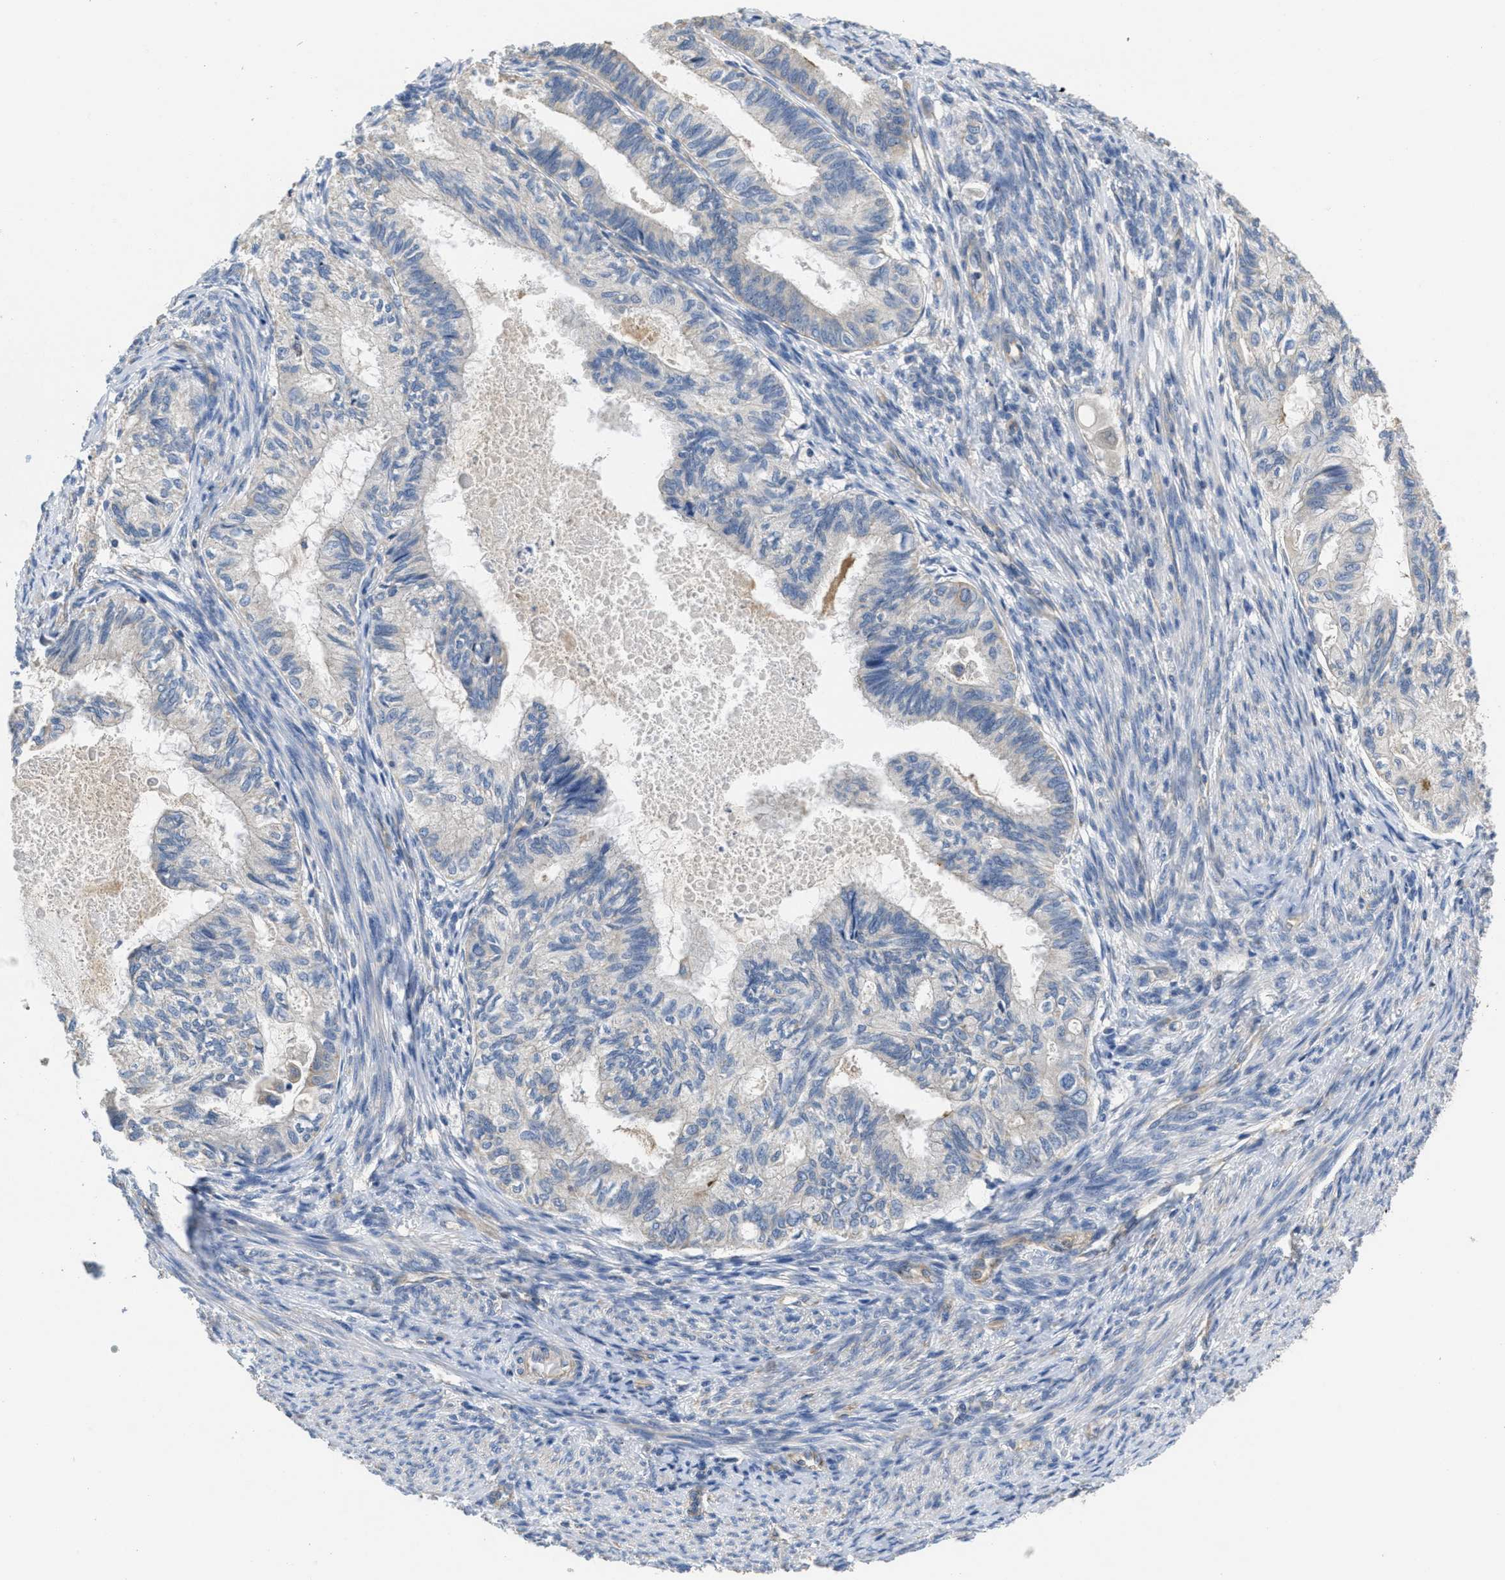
{"staining": {"intensity": "negative", "quantity": "none", "location": "none"}, "tissue": "cervical cancer", "cell_type": "Tumor cells", "image_type": "cancer", "snomed": [{"axis": "morphology", "description": "Normal tissue, NOS"}, {"axis": "morphology", "description": "Adenocarcinoma, NOS"}, {"axis": "topography", "description": "Cervix"}, {"axis": "topography", "description": "Endometrium"}], "caption": "A histopathology image of human cervical cancer (adenocarcinoma) is negative for staining in tumor cells.", "gene": "GALK1", "patient": {"sex": "female", "age": 86}}